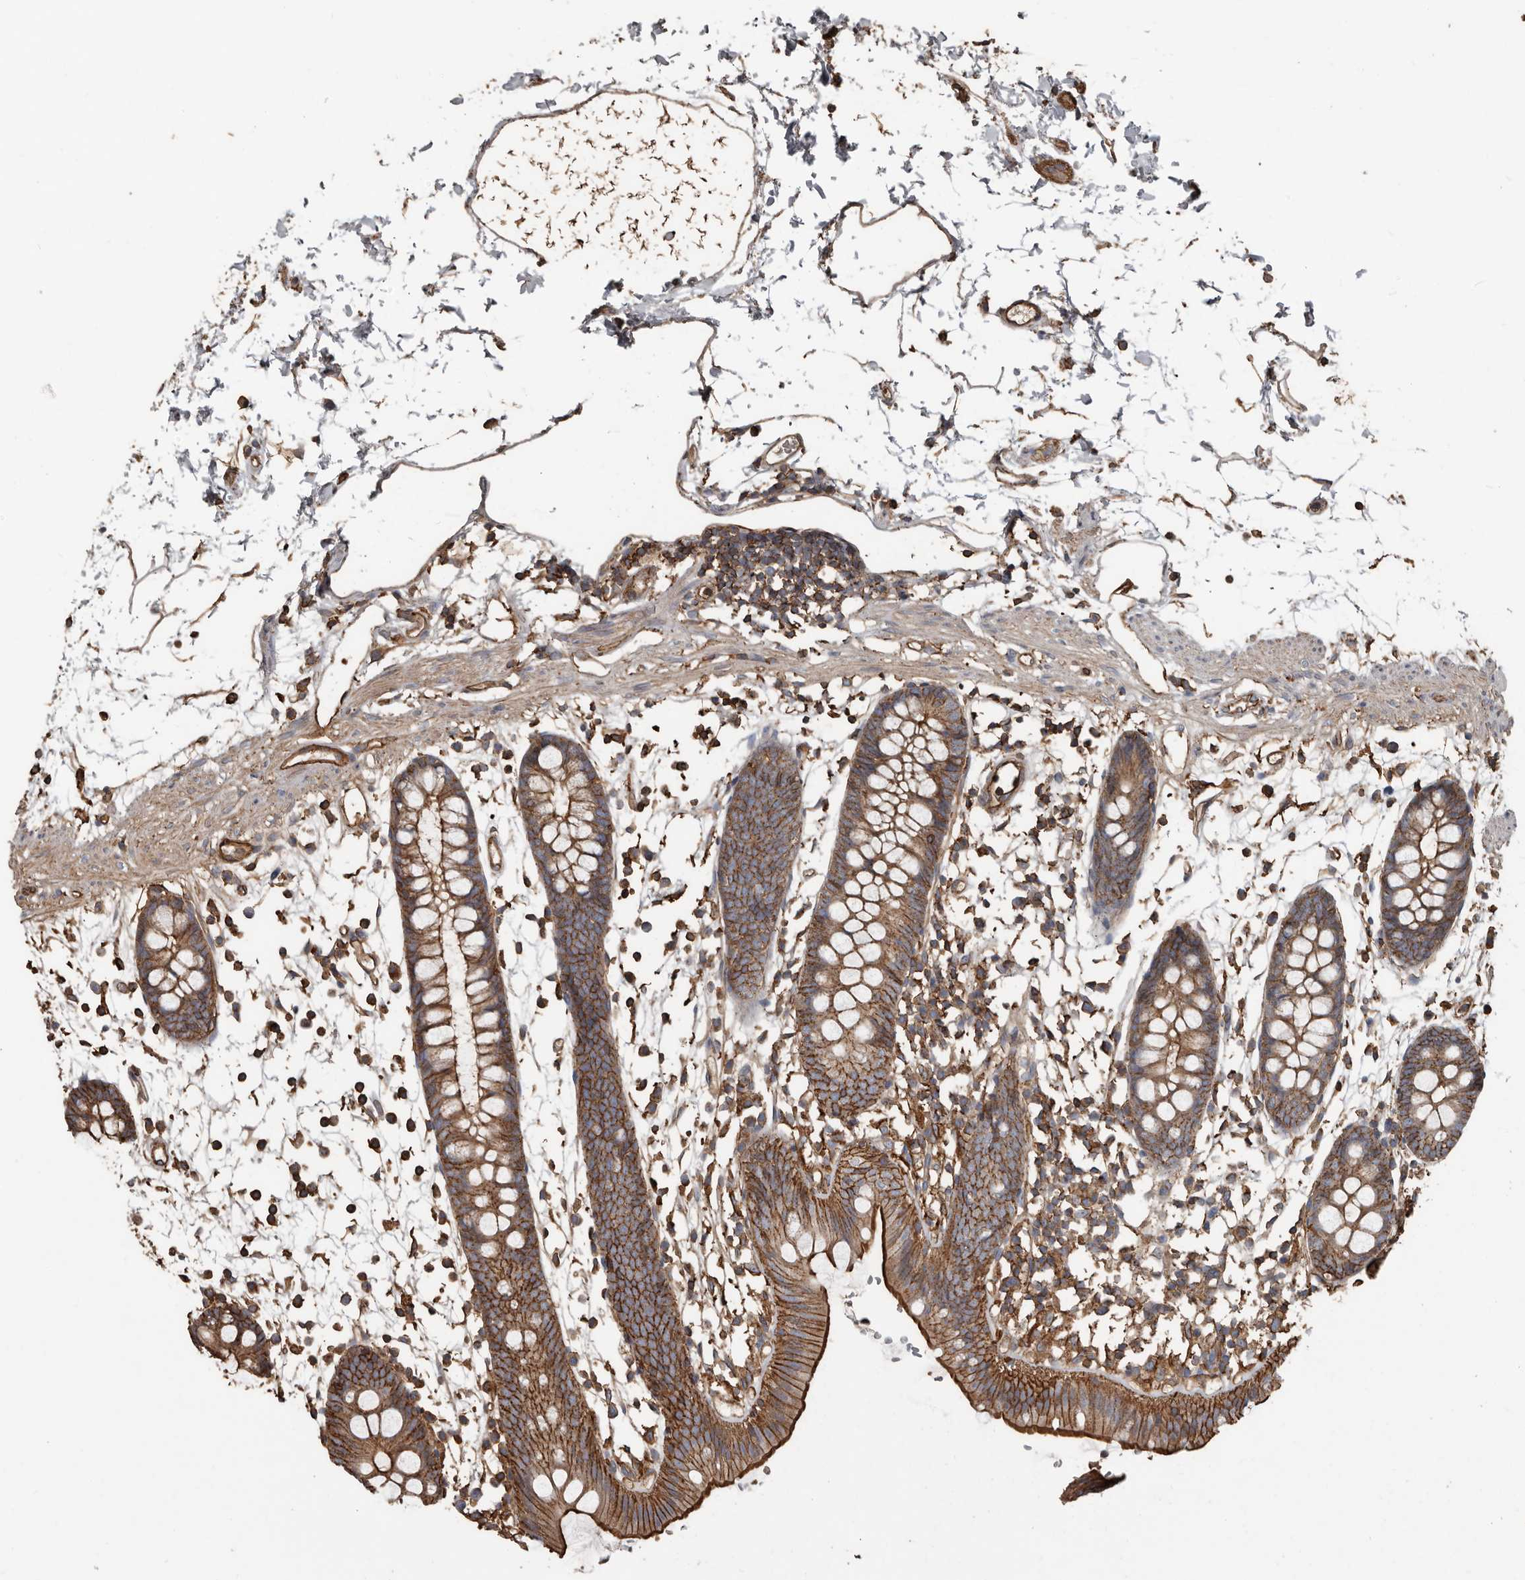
{"staining": {"intensity": "moderate", "quantity": ">75%", "location": "cytoplasmic/membranous"}, "tissue": "colon", "cell_type": "Endothelial cells", "image_type": "normal", "snomed": [{"axis": "morphology", "description": "Normal tissue, NOS"}, {"axis": "topography", "description": "Colon"}], "caption": "Immunohistochemistry staining of normal colon, which shows medium levels of moderate cytoplasmic/membranous staining in approximately >75% of endothelial cells indicating moderate cytoplasmic/membranous protein expression. The staining was performed using DAB (brown) for protein detection and nuclei were counterstained in hematoxylin (blue).", "gene": "DENND6B", "patient": {"sex": "male", "age": 56}}